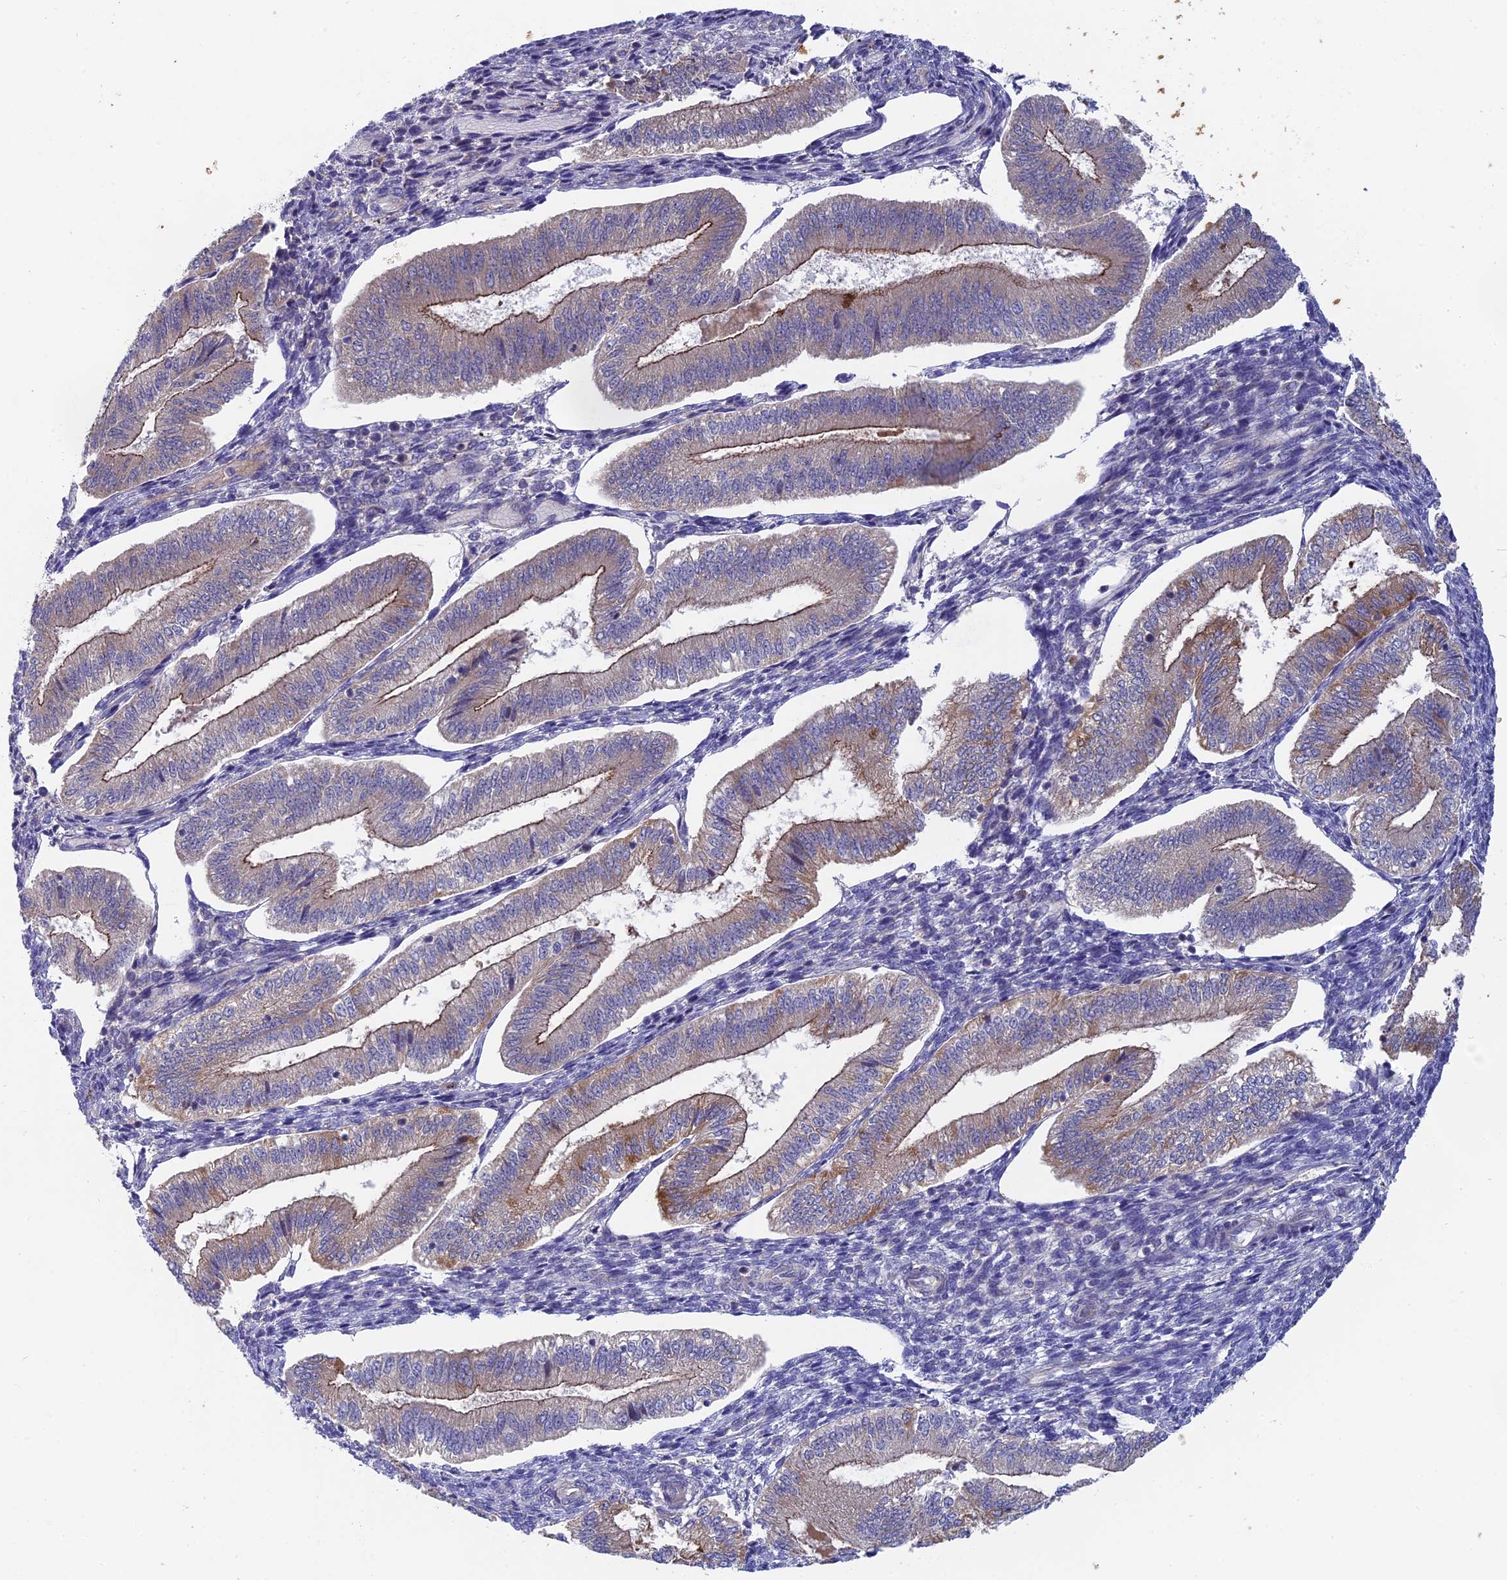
{"staining": {"intensity": "negative", "quantity": "none", "location": "none"}, "tissue": "endometrium", "cell_type": "Cells in endometrial stroma", "image_type": "normal", "snomed": [{"axis": "morphology", "description": "Normal tissue, NOS"}, {"axis": "topography", "description": "Endometrium"}], "caption": "DAB (3,3'-diaminobenzidine) immunohistochemical staining of benign endometrium demonstrates no significant expression in cells in endometrial stroma. (DAB (3,3'-diaminobenzidine) immunohistochemistry (IHC) with hematoxylin counter stain).", "gene": "TENT4B", "patient": {"sex": "female", "age": 34}}